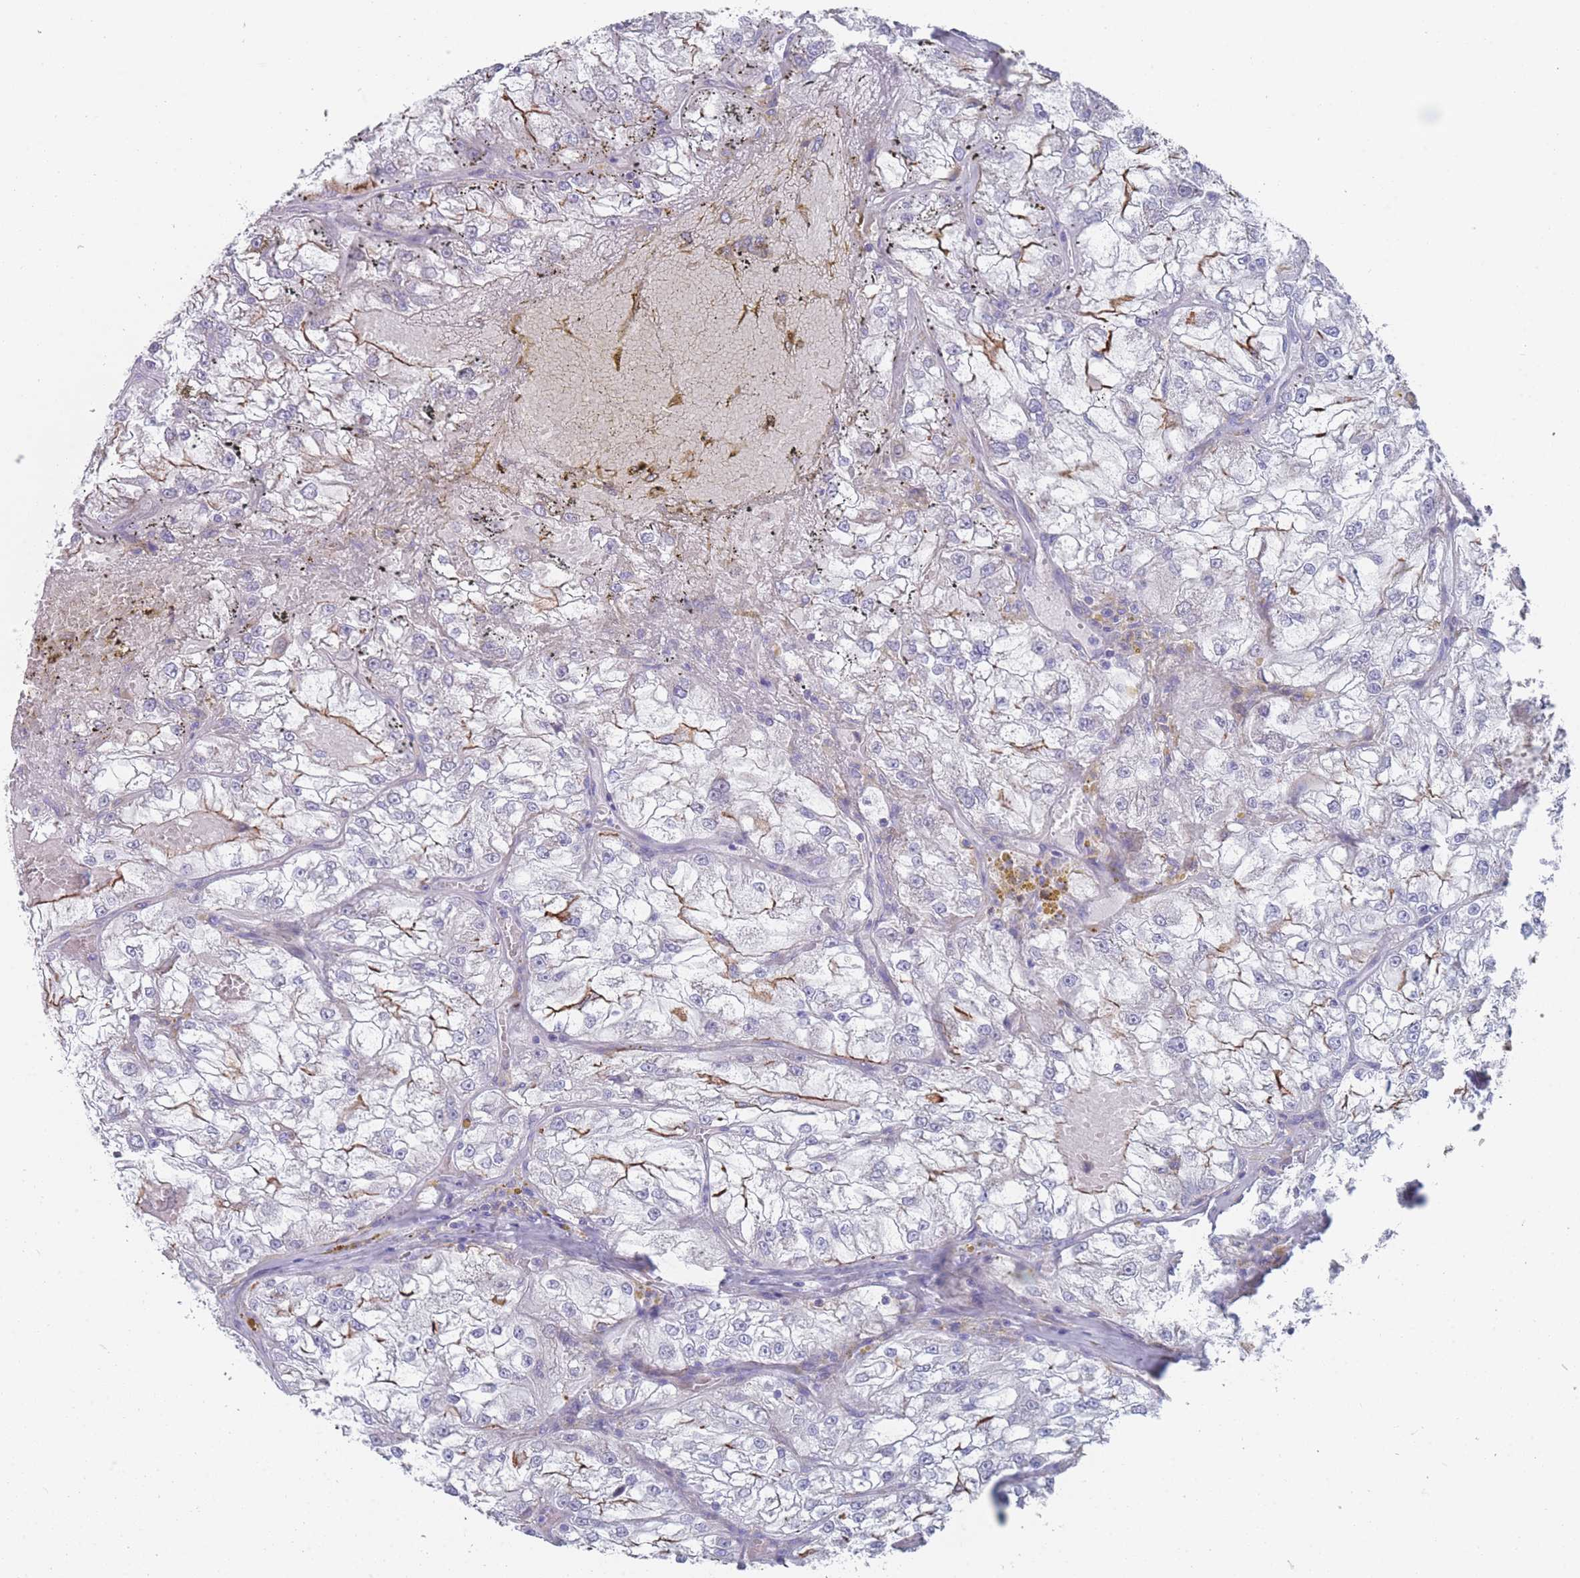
{"staining": {"intensity": "moderate", "quantity": "<25%", "location": "cytoplasmic/membranous"}, "tissue": "renal cancer", "cell_type": "Tumor cells", "image_type": "cancer", "snomed": [{"axis": "morphology", "description": "Adenocarcinoma, NOS"}, {"axis": "topography", "description": "Kidney"}], "caption": "Moderate cytoplasmic/membranous positivity for a protein is seen in approximately <25% of tumor cells of adenocarcinoma (renal) using IHC.", "gene": "PIGU", "patient": {"sex": "female", "age": 72}}